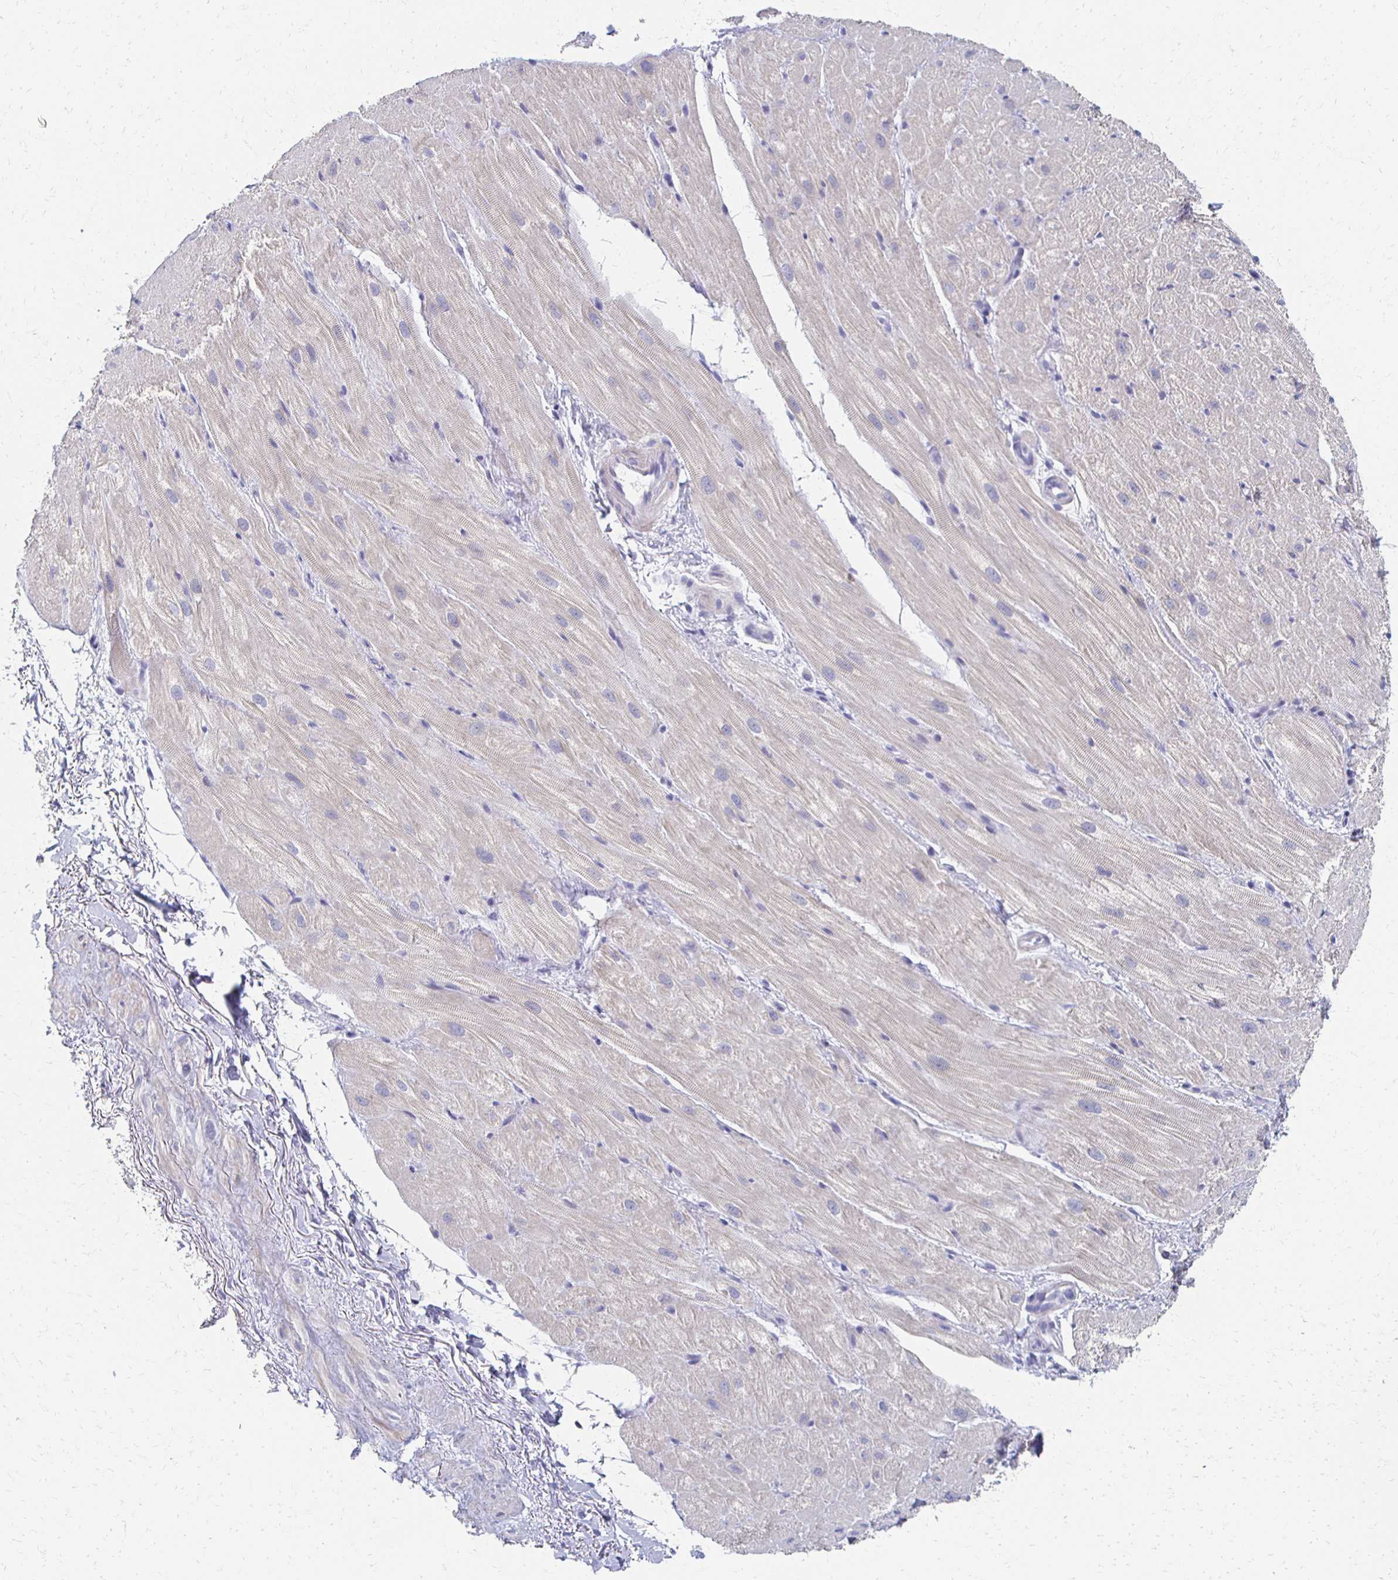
{"staining": {"intensity": "moderate", "quantity": "<25%", "location": "cytoplasmic/membranous"}, "tissue": "heart muscle", "cell_type": "Cardiomyocytes", "image_type": "normal", "snomed": [{"axis": "morphology", "description": "Normal tissue, NOS"}, {"axis": "topography", "description": "Heart"}], "caption": "This photomicrograph exhibits immunohistochemistry staining of benign heart muscle, with low moderate cytoplasmic/membranous staining in about <25% of cardiomyocytes.", "gene": "CXCR2", "patient": {"sex": "male", "age": 62}}